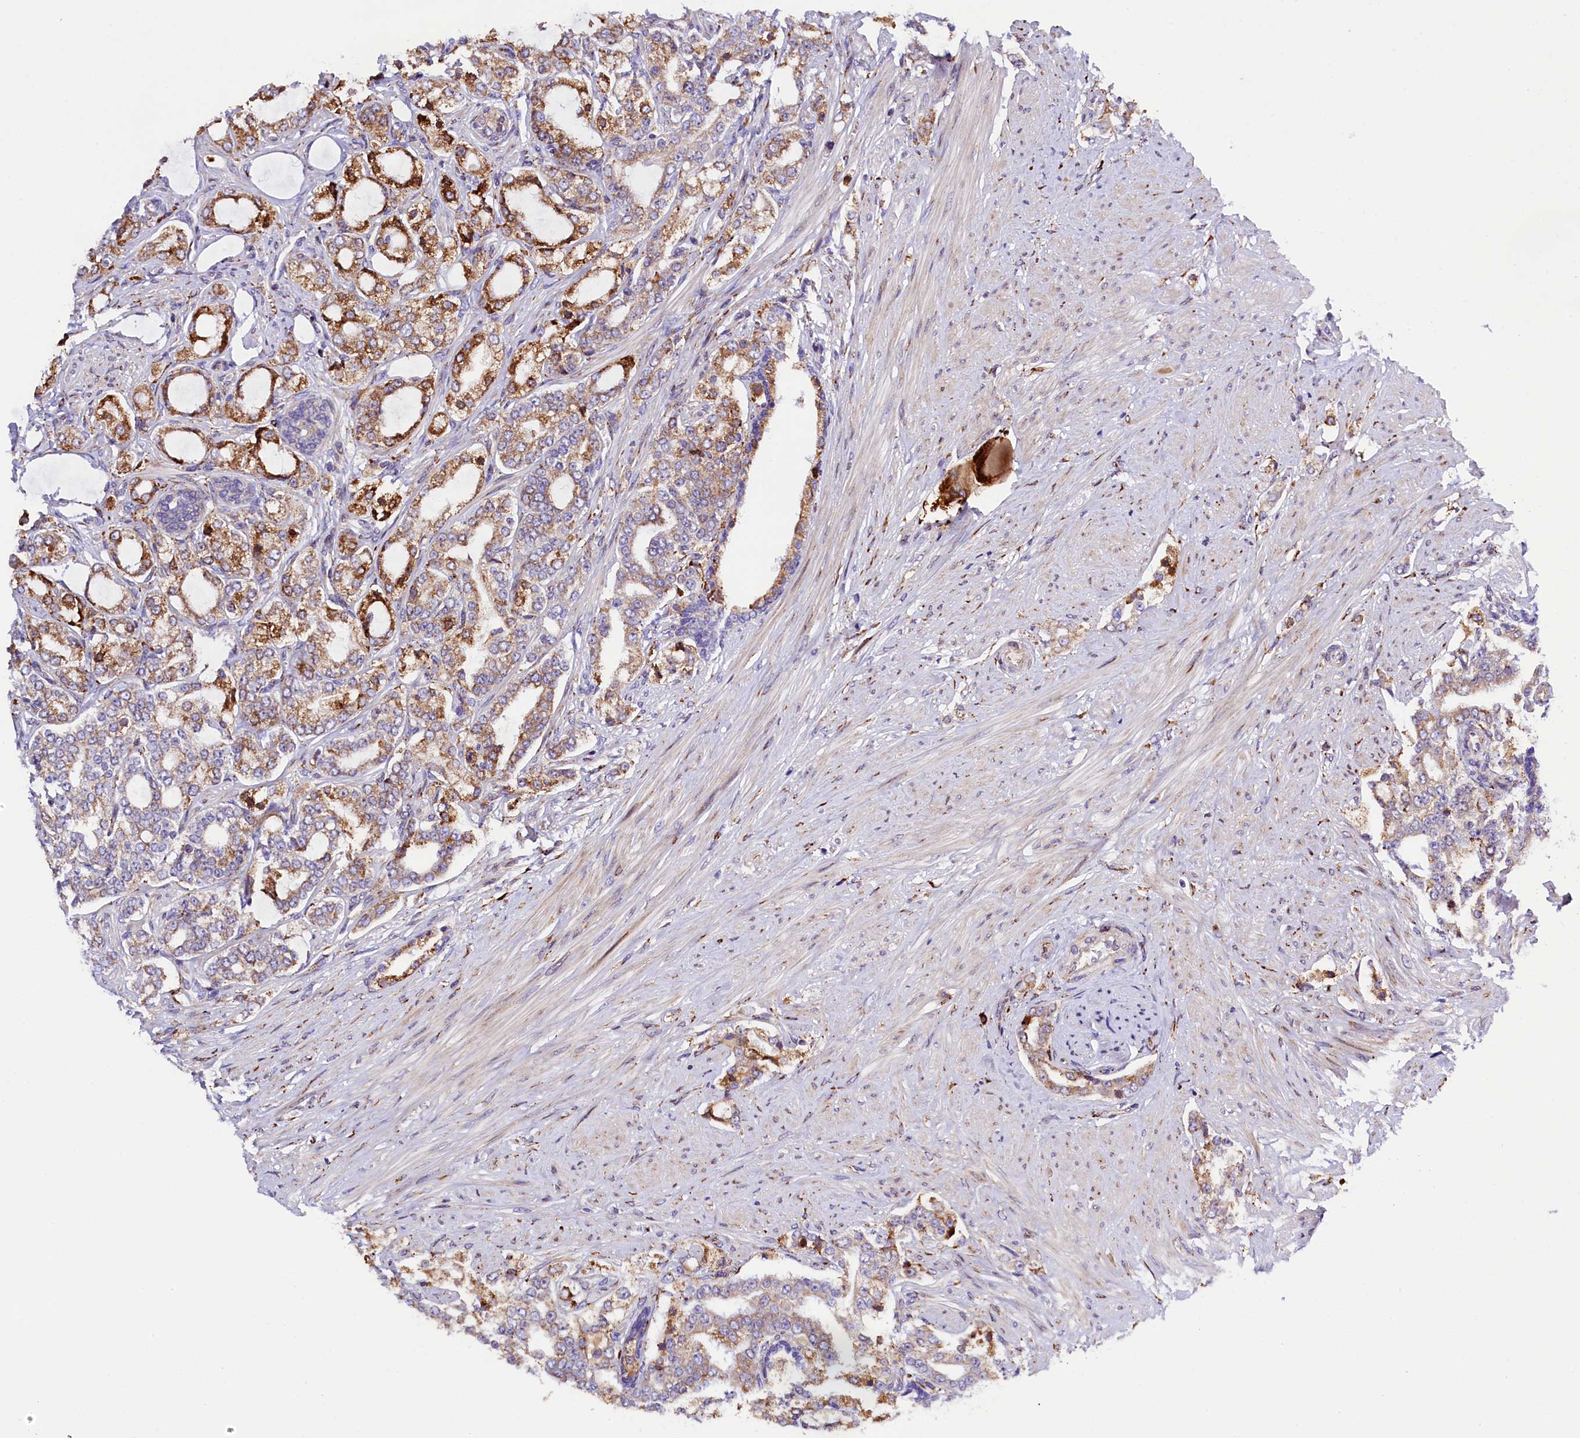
{"staining": {"intensity": "strong", "quantity": "<25%", "location": "cytoplasmic/membranous"}, "tissue": "prostate cancer", "cell_type": "Tumor cells", "image_type": "cancer", "snomed": [{"axis": "morphology", "description": "Adenocarcinoma, High grade"}, {"axis": "topography", "description": "Prostate"}], "caption": "Immunohistochemical staining of prostate high-grade adenocarcinoma displays medium levels of strong cytoplasmic/membranous expression in about <25% of tumor cells. The staining was performed using DAB, with brown indicating positive protein expression. Nuclei are stained blue with hematoxylin.", "gene": "CMTR2", "patient": {"sex": "male", "age": 64}}